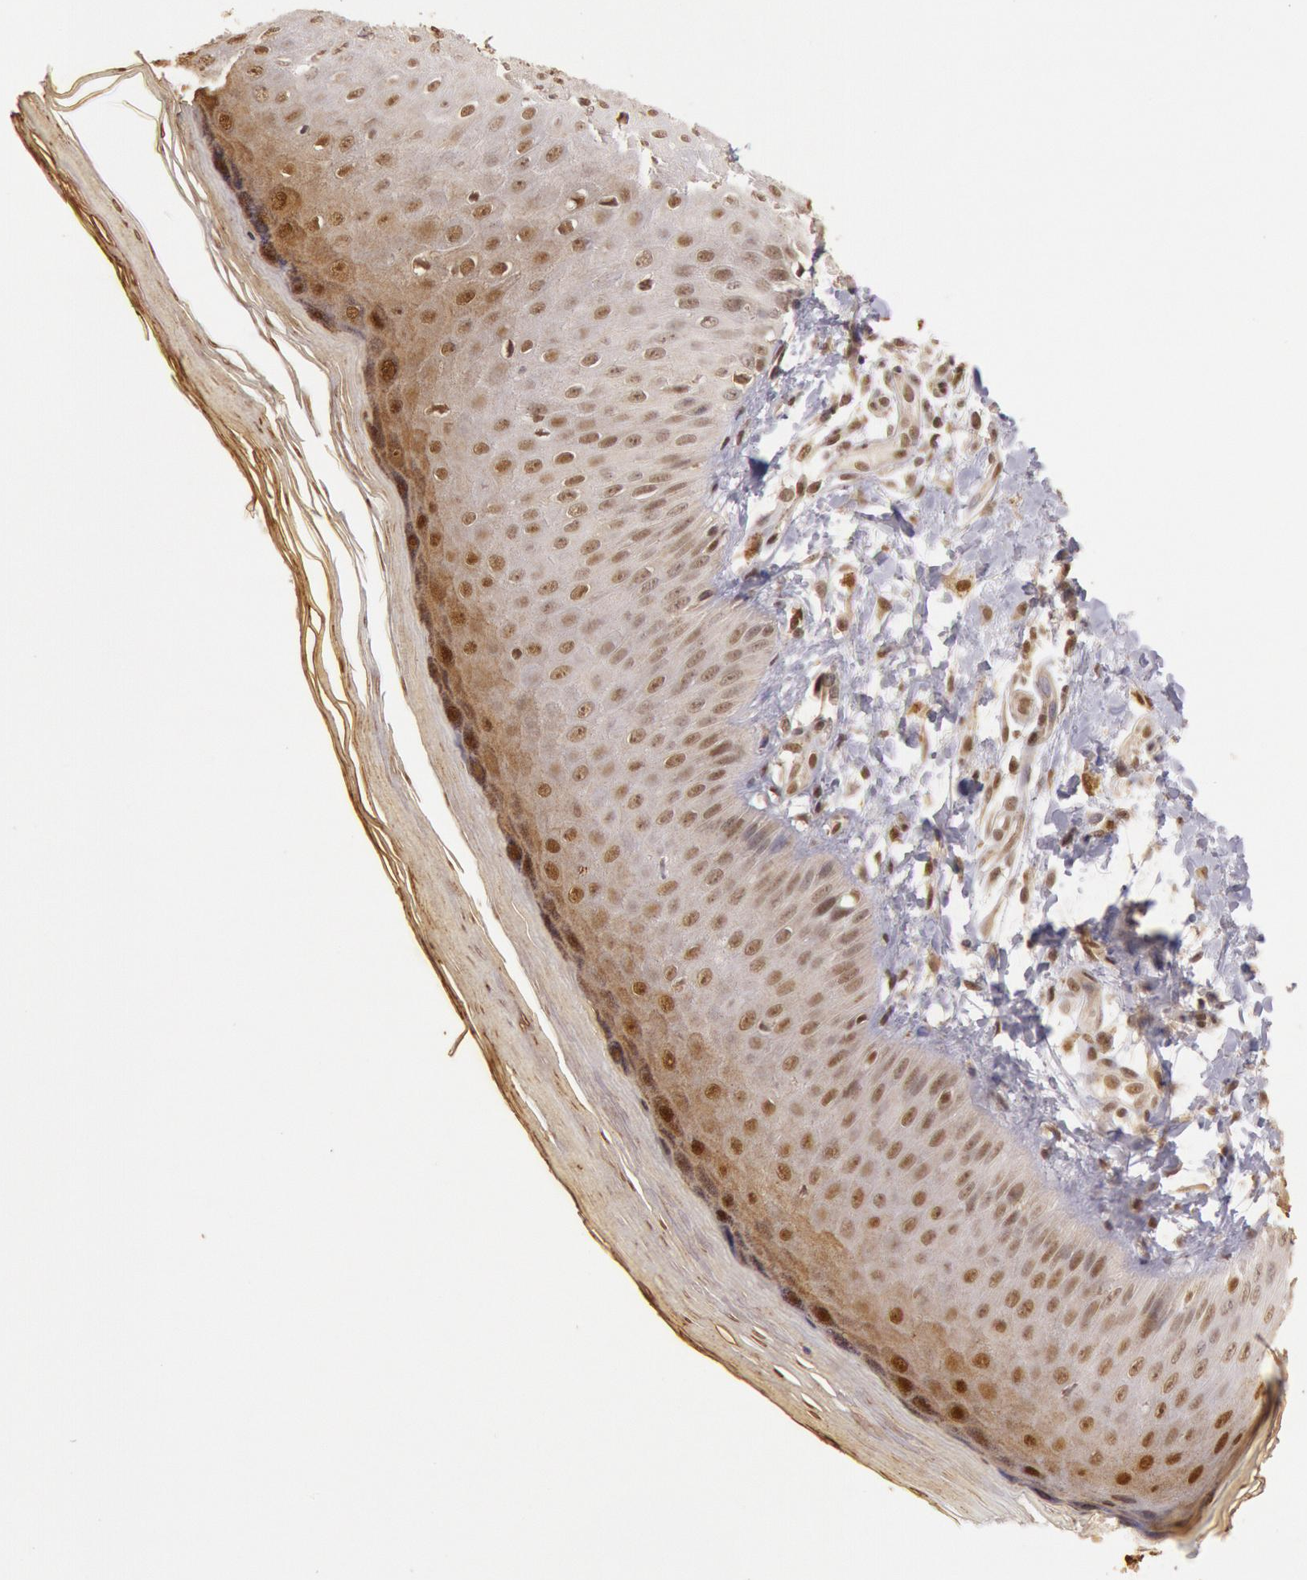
{"staining": {"intensity": "weak", "quantity": "25%-75%", "location": "nuclear"}, "tissue": "skin", "cell_type": "Epidermal cells", "image_type": "normal", "snomed": [{"axis": "morphology", "description": "Normal tissue, NOS"}, {"axis": "morphology", "description": "Inflammation, NOS"}, {"axis": "topography", "description": "Soft tissue"}, {"axis": "topography", "description": "Anal"}], "caption": "Immunohistochemistry (DAB (3,3'-diaminobenzidine)) staining of benign human skin displays weak nuclear protein positivity in approximately 25%-75% of epidermal cells. Using DAB (brown) and hematoxylin (blue) stains, captured at high magnification using brightfield microscopy.", "gene": "LIG4", "patient": {"sex": "female", "age": 15}}